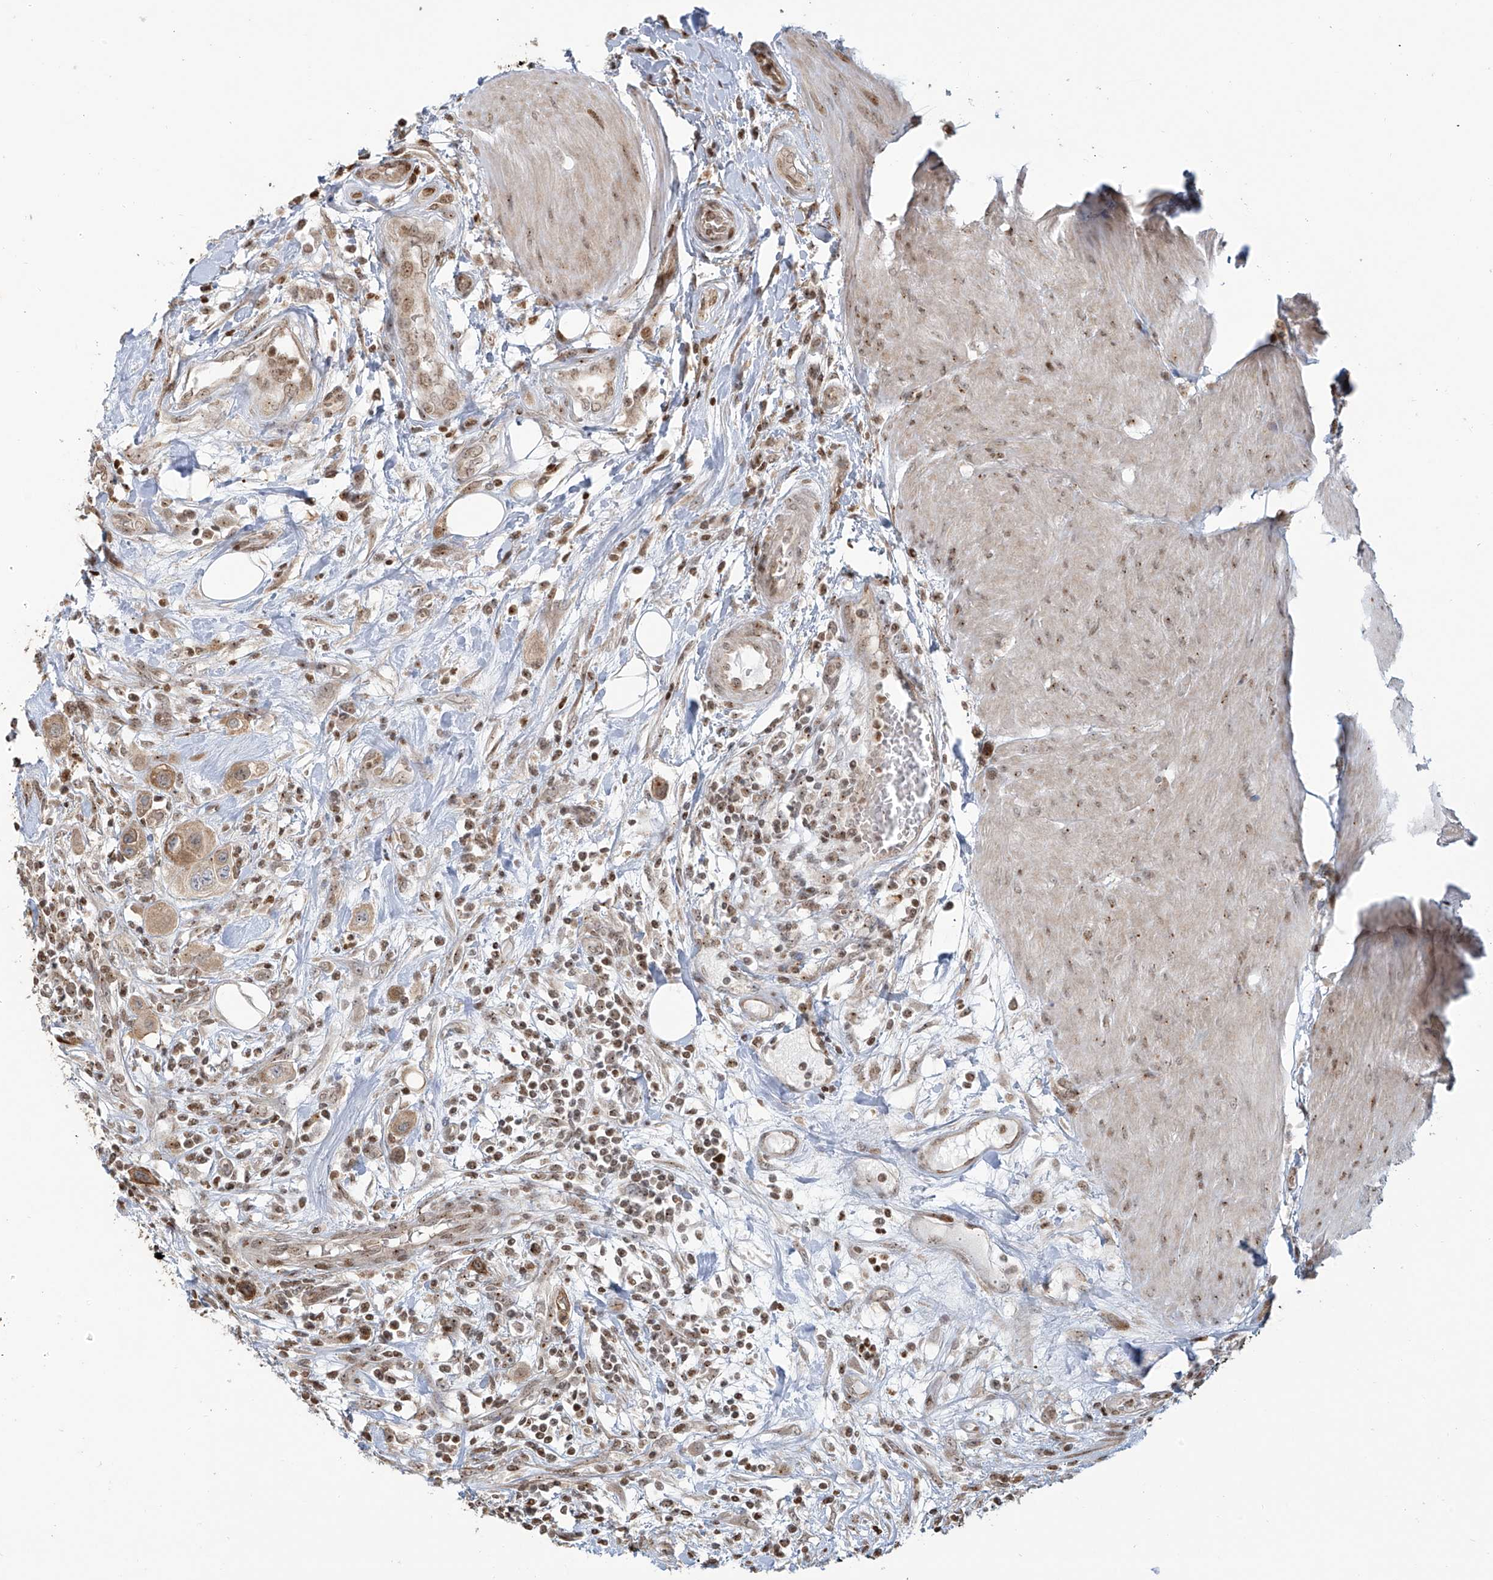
{"staining": {"intensity": "moderate", "quantity": "<25%", "location": "cytoplasmic/membranous"}, "tissue": "urothelial cancer", "cell_type": "Tumor cells", "image_type": "cancer", "snomed": [{"axis": "morphology", "description": "Urothelial carcinoma, High grade"}, {"axis": "topography", "description": "Urinary bladder"}], "caption": "Approximately <25% of tumor cells in human urothelial cancer reveal moderate cytoplasmic/membranous protein staining as visualized by brown immunohistochemical staining.", "gene": "VMP1", "patient": {"sex": "male", "age": 50}}